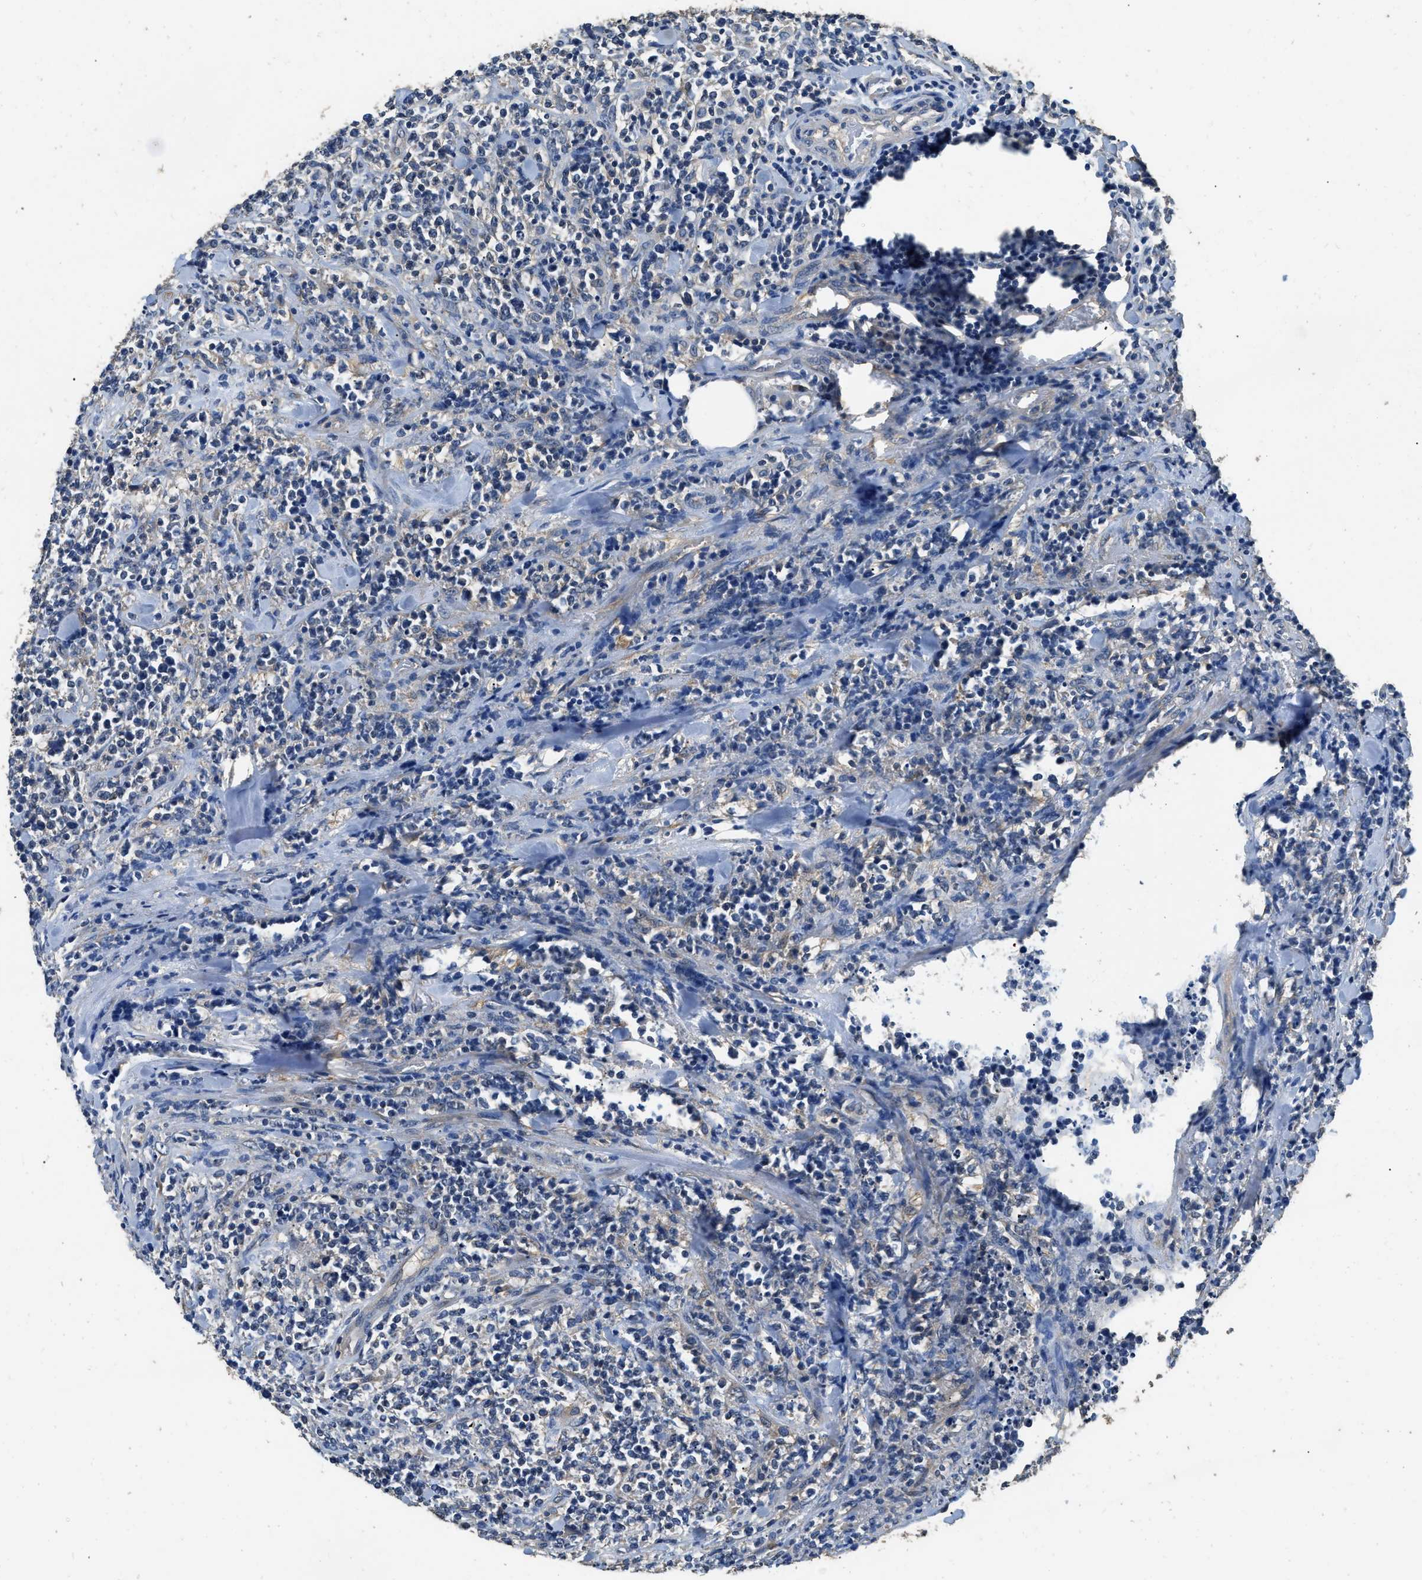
{"staining": {"intensity": "negative", "quantity": "none", "location": "none"}, "tissue": "lymphoma", "cell_type": "Tumor cells", "image_type": "cancer", "snomed": [{"axis": "morphology", "description": "Malignant lymphoma, non-Hodgkin's type, High grade"}, {"axis": "topography", "description": "Soft tissue"}], "caption": "DAB (3,3'-diaminobenzidine) immunohistochemical staining of lymphoma demonstrates no significant staining in tumor cells.", "gene": "MIB1", "patient": {"sex": "male", "age": 18}}